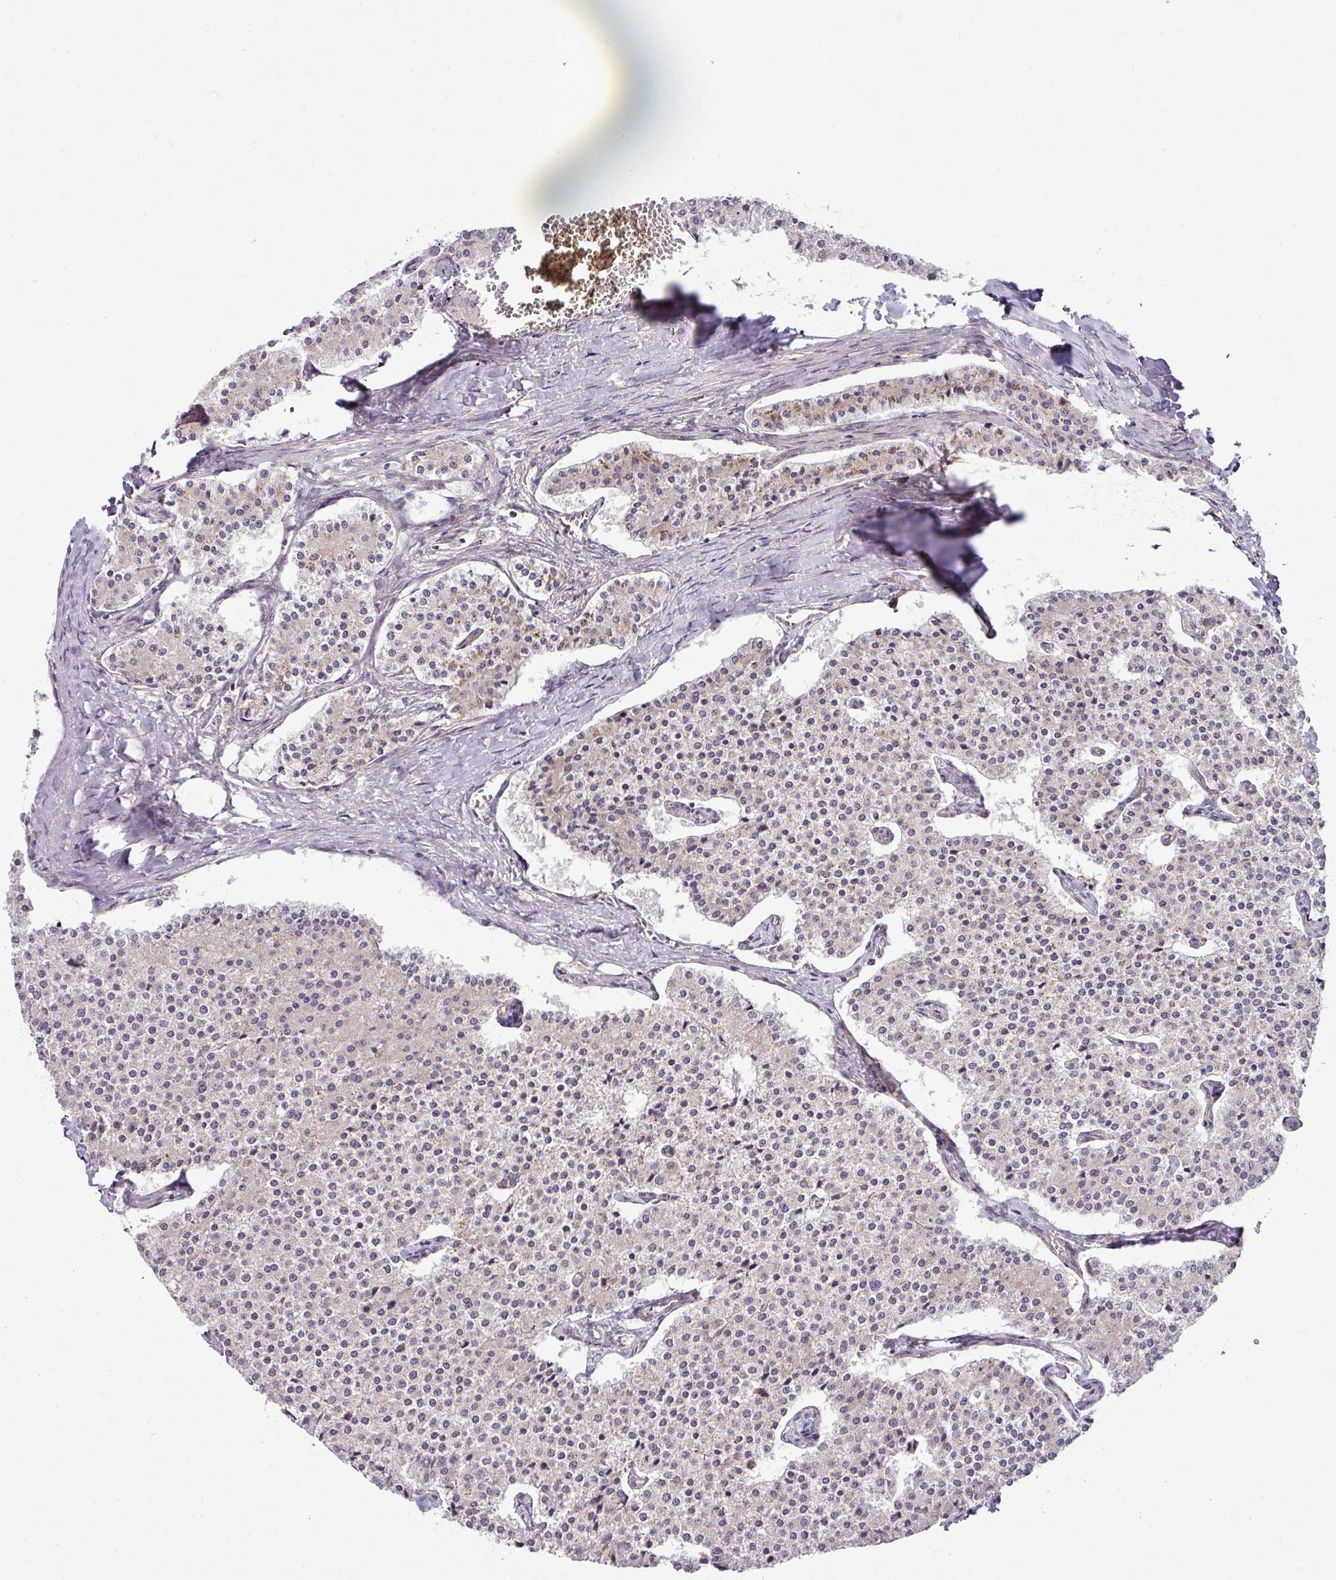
{"staining": {"intensity": "moderate", "quantity": "<25%", "location": "cytoplasmic/membranous"}, "tissue": "carcinoid", "cell_type": "Tumor cells", "image_type": "cancer", "snomed": [{"axis": "morphology", "description": "Carcinoid, malignant, NOS"}, {"axis": "topography", "description": "Colon"}], "caption": "A photomicrograph of carcinoid (malignant) stained for a protein displays moderate cytoplasmic/membranous brown staining in tumor cells.", "gene": "TIMMDC1", "patient": {"sex": "female", "age": 52}}